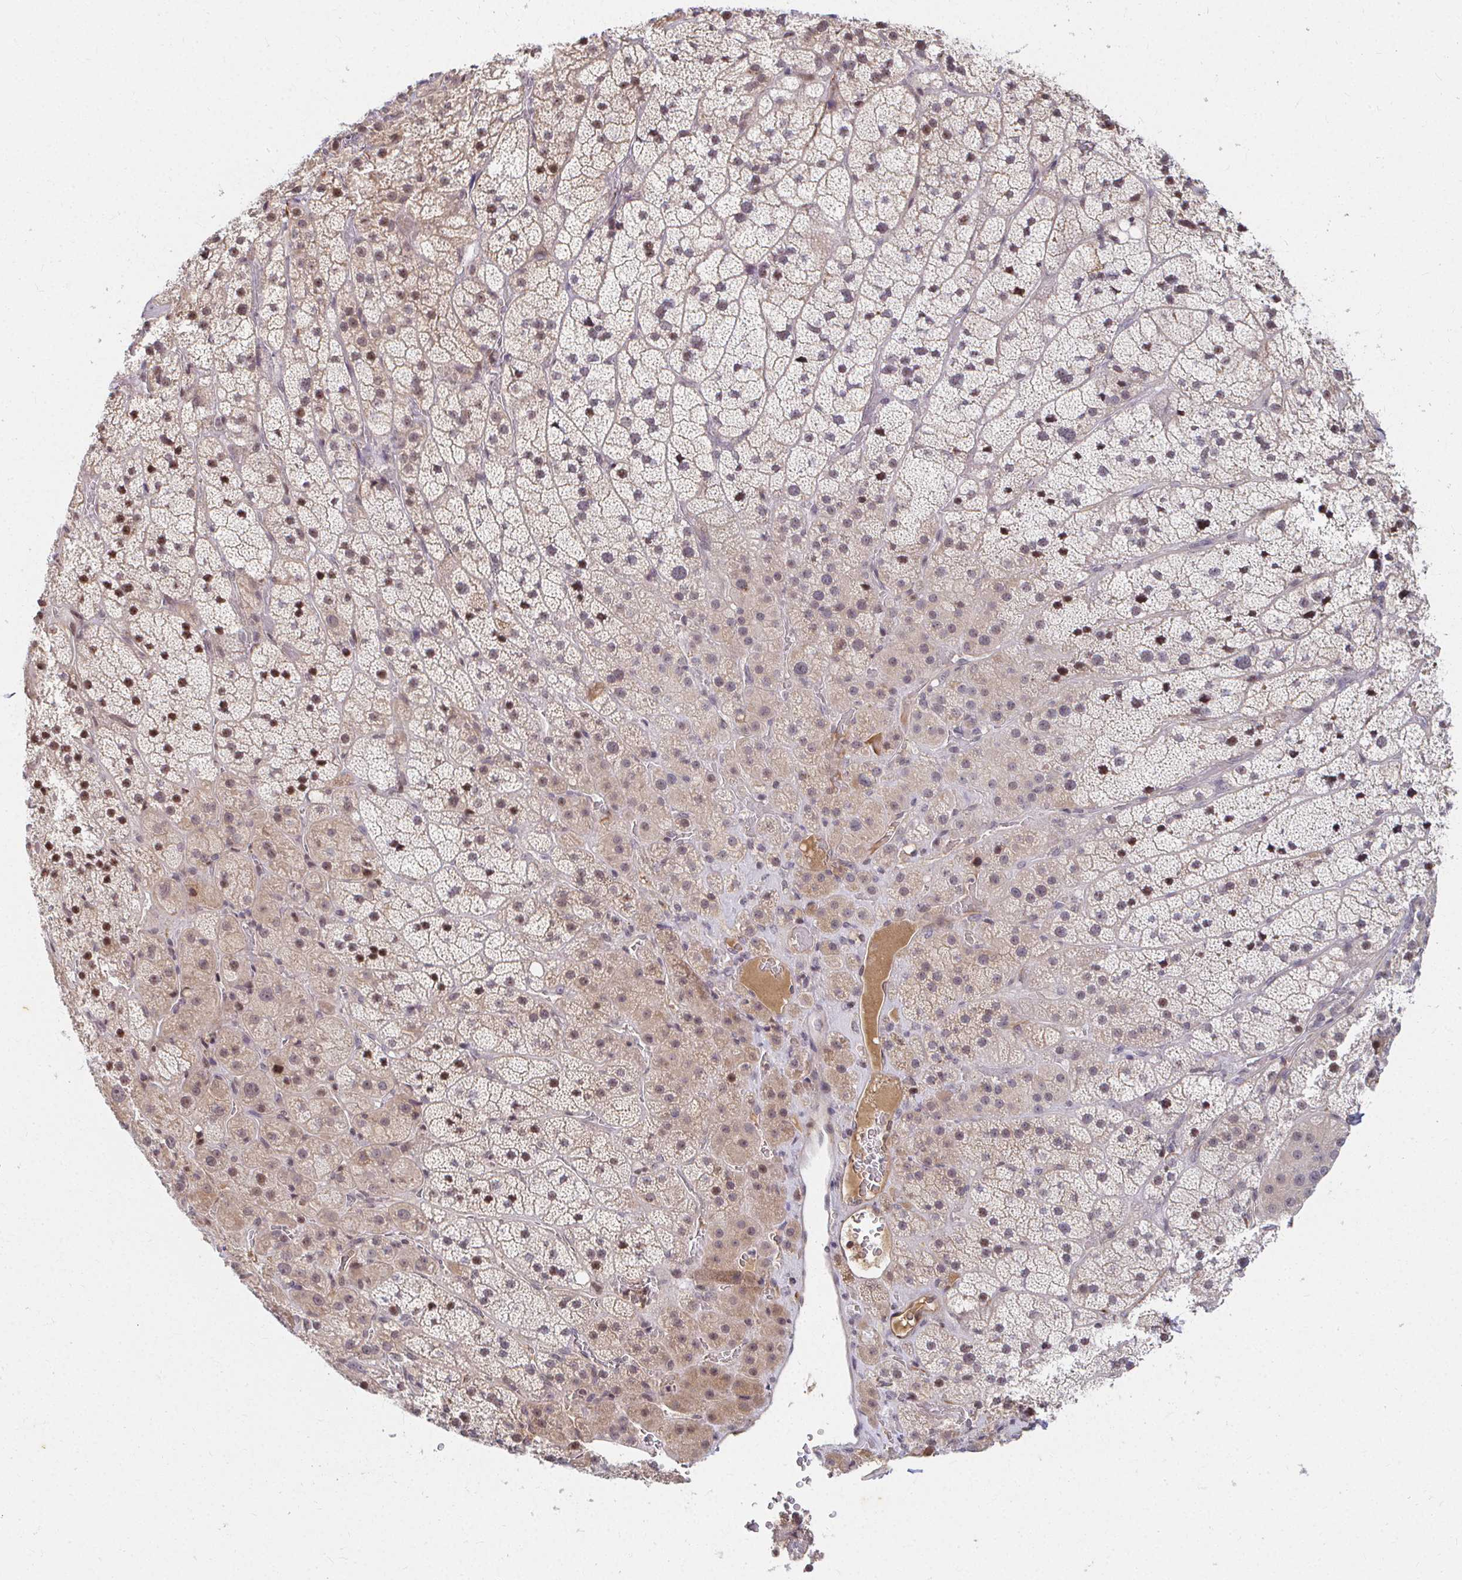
{"staining": {"intensity": "moderate", "quantity": "25%-75%", "location": "cytoplasmic/membranous,nuclear"}, "tissue": "adrenal gland", "cell_type": "Glandular cells", "image_type": "normal", "snomed": [{"axis": "morphology", "description": "Normal tissue, NOS"}, {"axis": "topography", "description": "Adrenal gland"}], "caption": "Protein expression analysis of normal adrenal gland shows moderate cytoplasmic/membranous,nuclear staining in about 25%-75% of glandular cells.", "gene": "ANK3", "patient": {"sex": "male", "age": 57}}